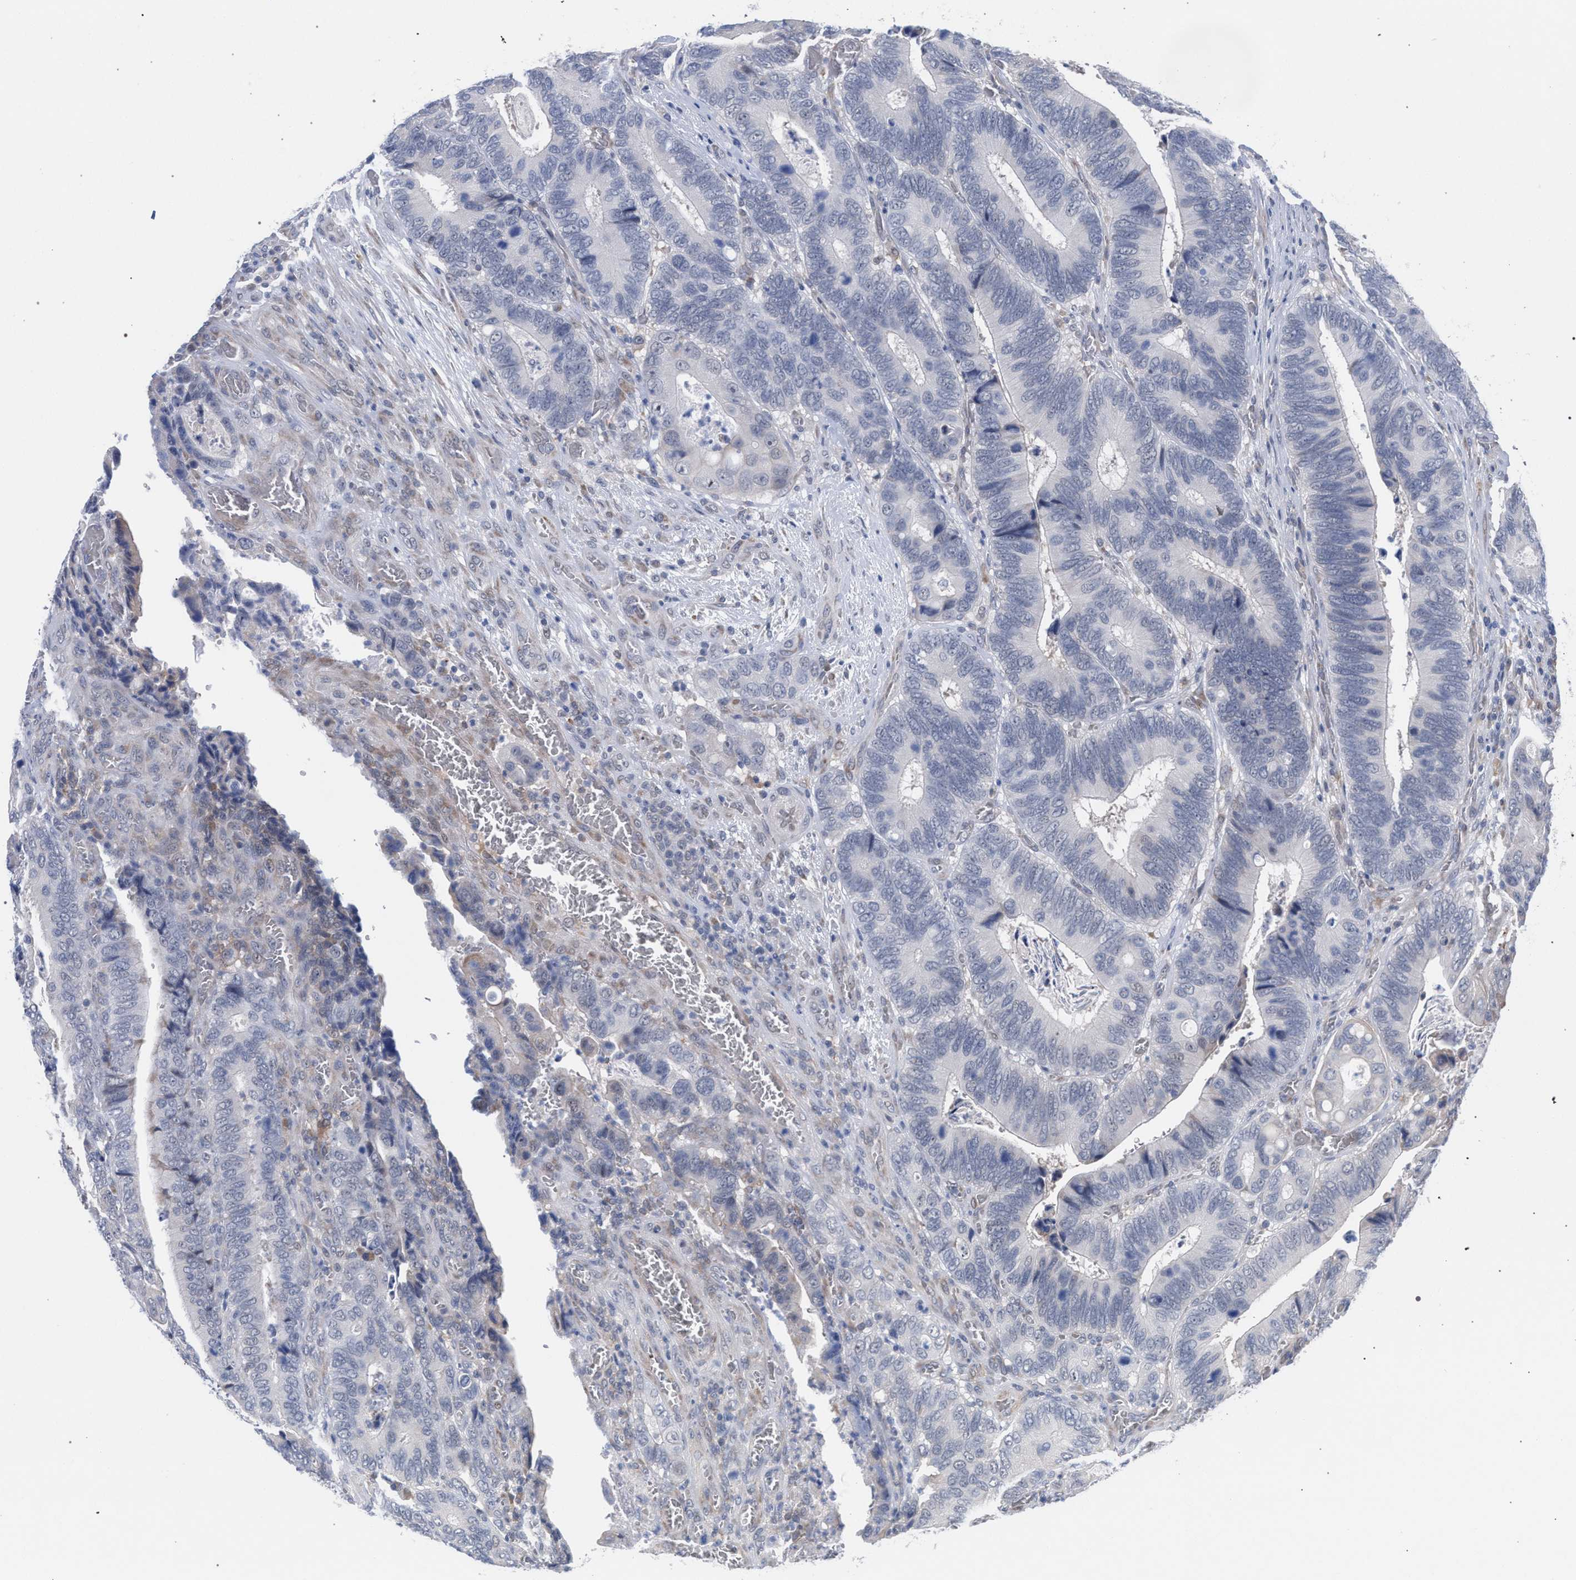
{"staining": {"intensity": "negative", "quantity": "none", "location": "none"}, "tissue": "colorectal cancer", "cell_type": "Tumor cells", "image_type": "cancer", "snomed": [{"axis": "morphology", "description": "Adenocarcinoma, NOS"}, {"axis": "topography", "description": "Colon"}], "caption": "Immunohistochemistry (IHC) micrograph of human adenocarcinoma (colorectal) stained for a protein (brown), which reveals no staining in tumor cells. Brightfield microscopy of immunohistochemistry (IHC) stained with DAB (3,3'-diaminobenzidine) (brown) and hematoxylin (blue), captured at high magnification.", "gene": "FHOD3", "patient": {"sex": "male", "age": 72}}